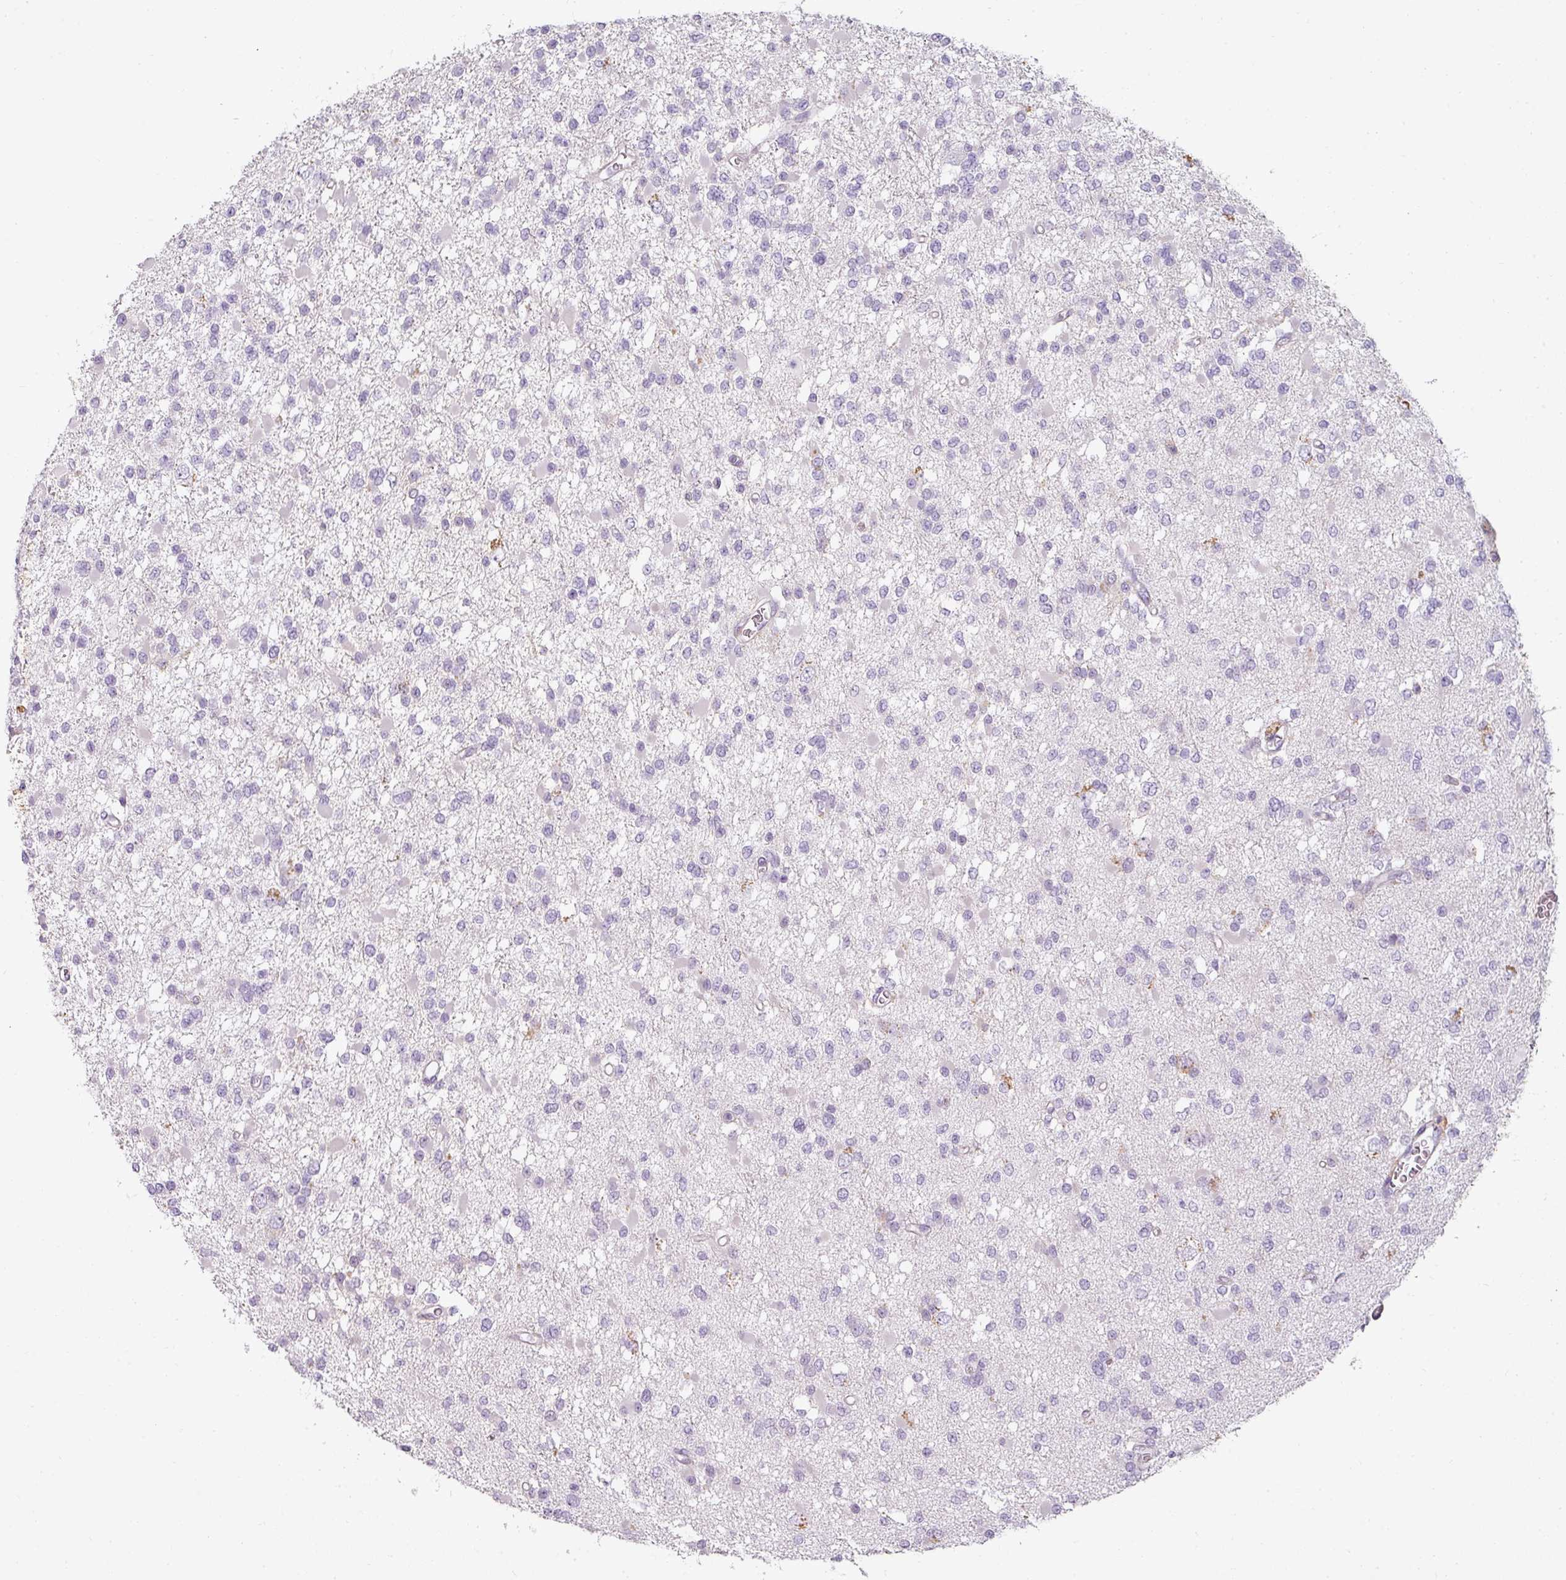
{"staining": {"intensity": "negative", "quantity": "none", "location": "none"}, "tissue": "glioma", "cell_type": "Tumor cells", "image_type": "cancer", "snomed": [{"axis": "morphology", "description": "Glioma, malignant, Low grade"}, {"axis": "topography", "description": "Brain"}], "caption": "Immunohistochemistry image of glioma stained for a protein (brown), which exhibits no staining in tumor cells.", "gene": "ASB1", "patient": {"sex": "female", "age": 22}}